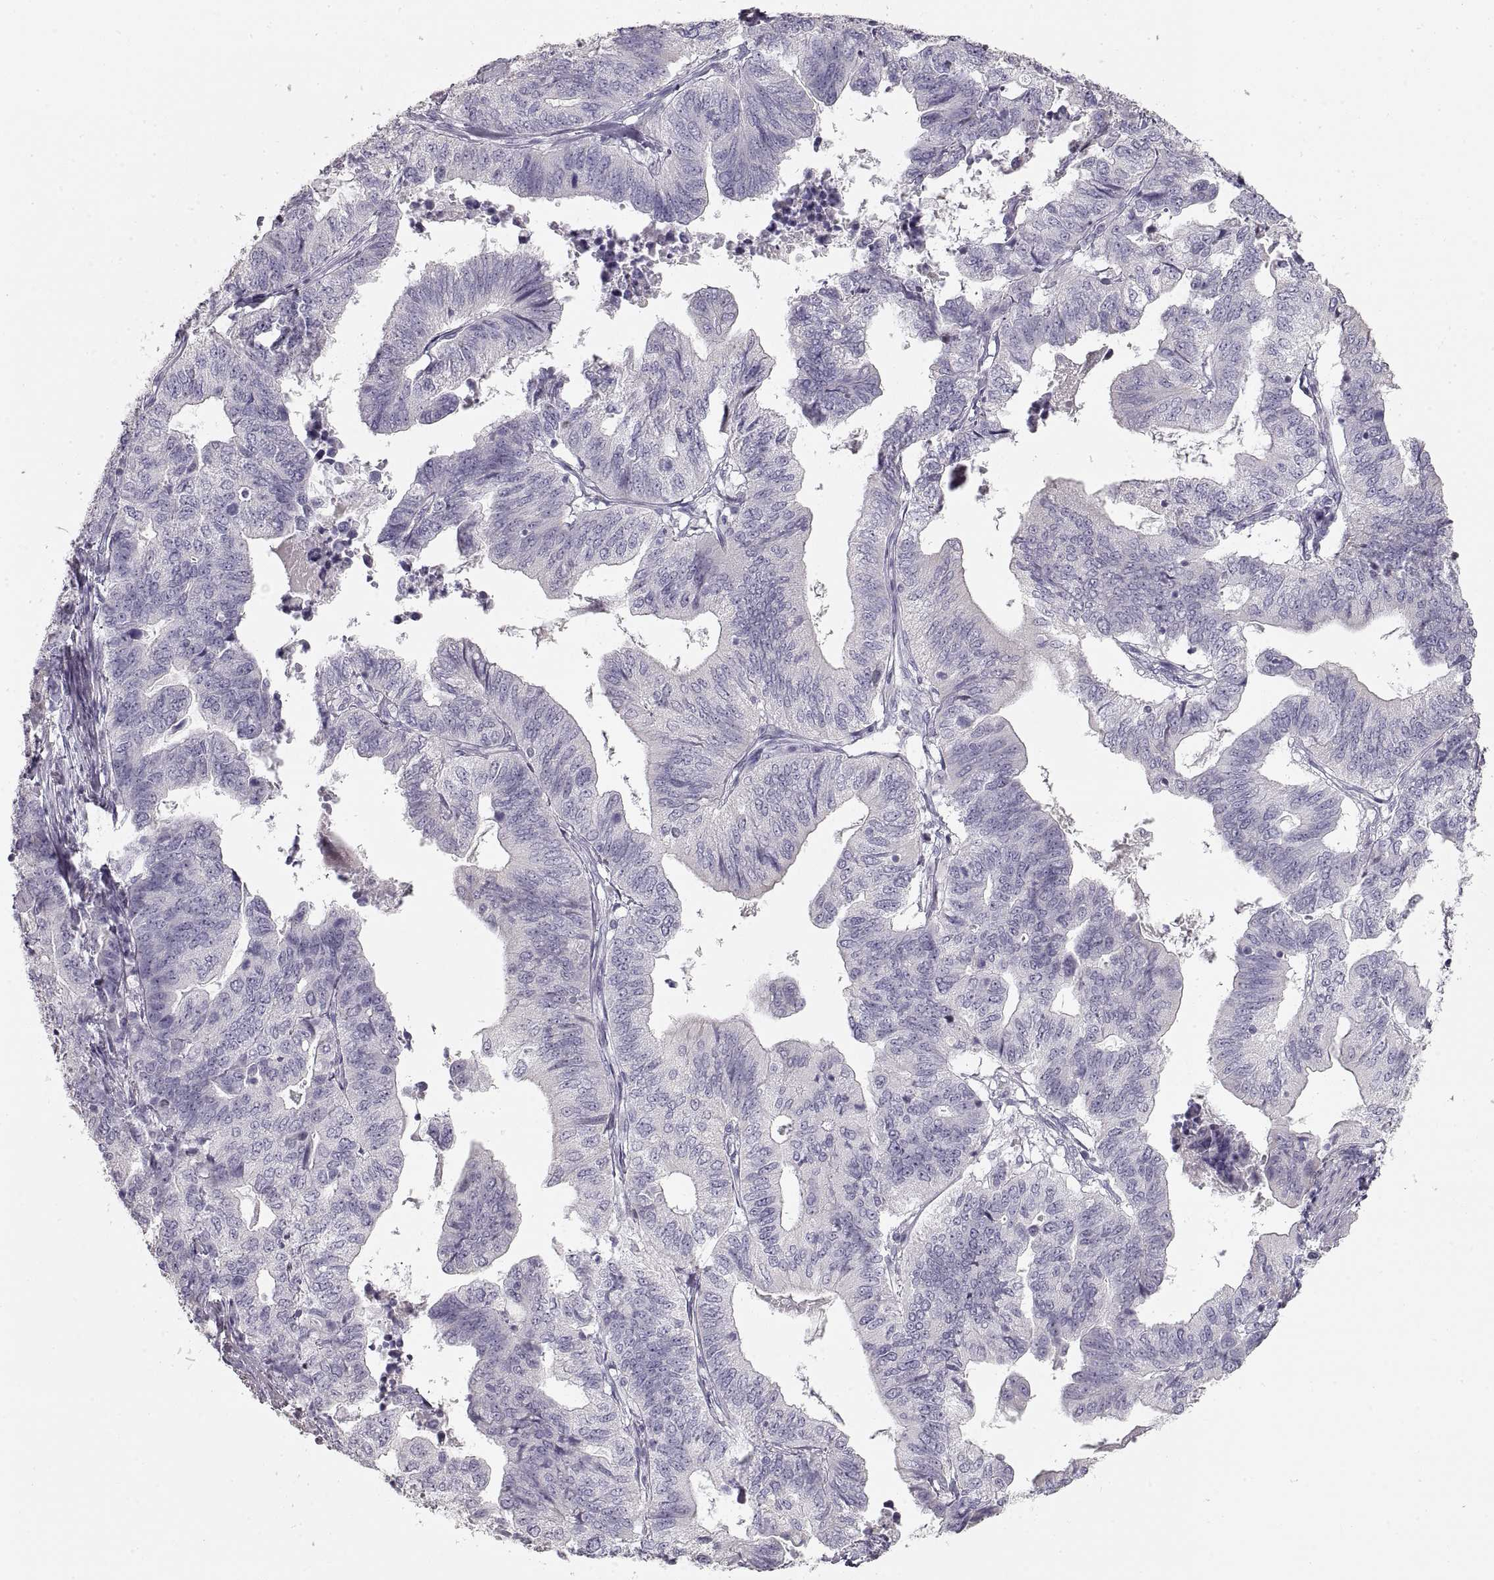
{"staining": {"intensity": "negative", "quantity": "none", "location": "none"}, "tissue": "stomach cancer", "cell_type": "Tumor cells", "image_type": "cancer", "snomed": [{"axis": "morphology", "description": "Adenocarcinoma, NOS"}, {"axis": "topography", "description": "Stomach, upper"}], "caption": "Protein analysis of stomach cancer shows no significant staining in tumor cells.", "gene": "ZP3", "patient": {"sex": "female", "age": 67}}